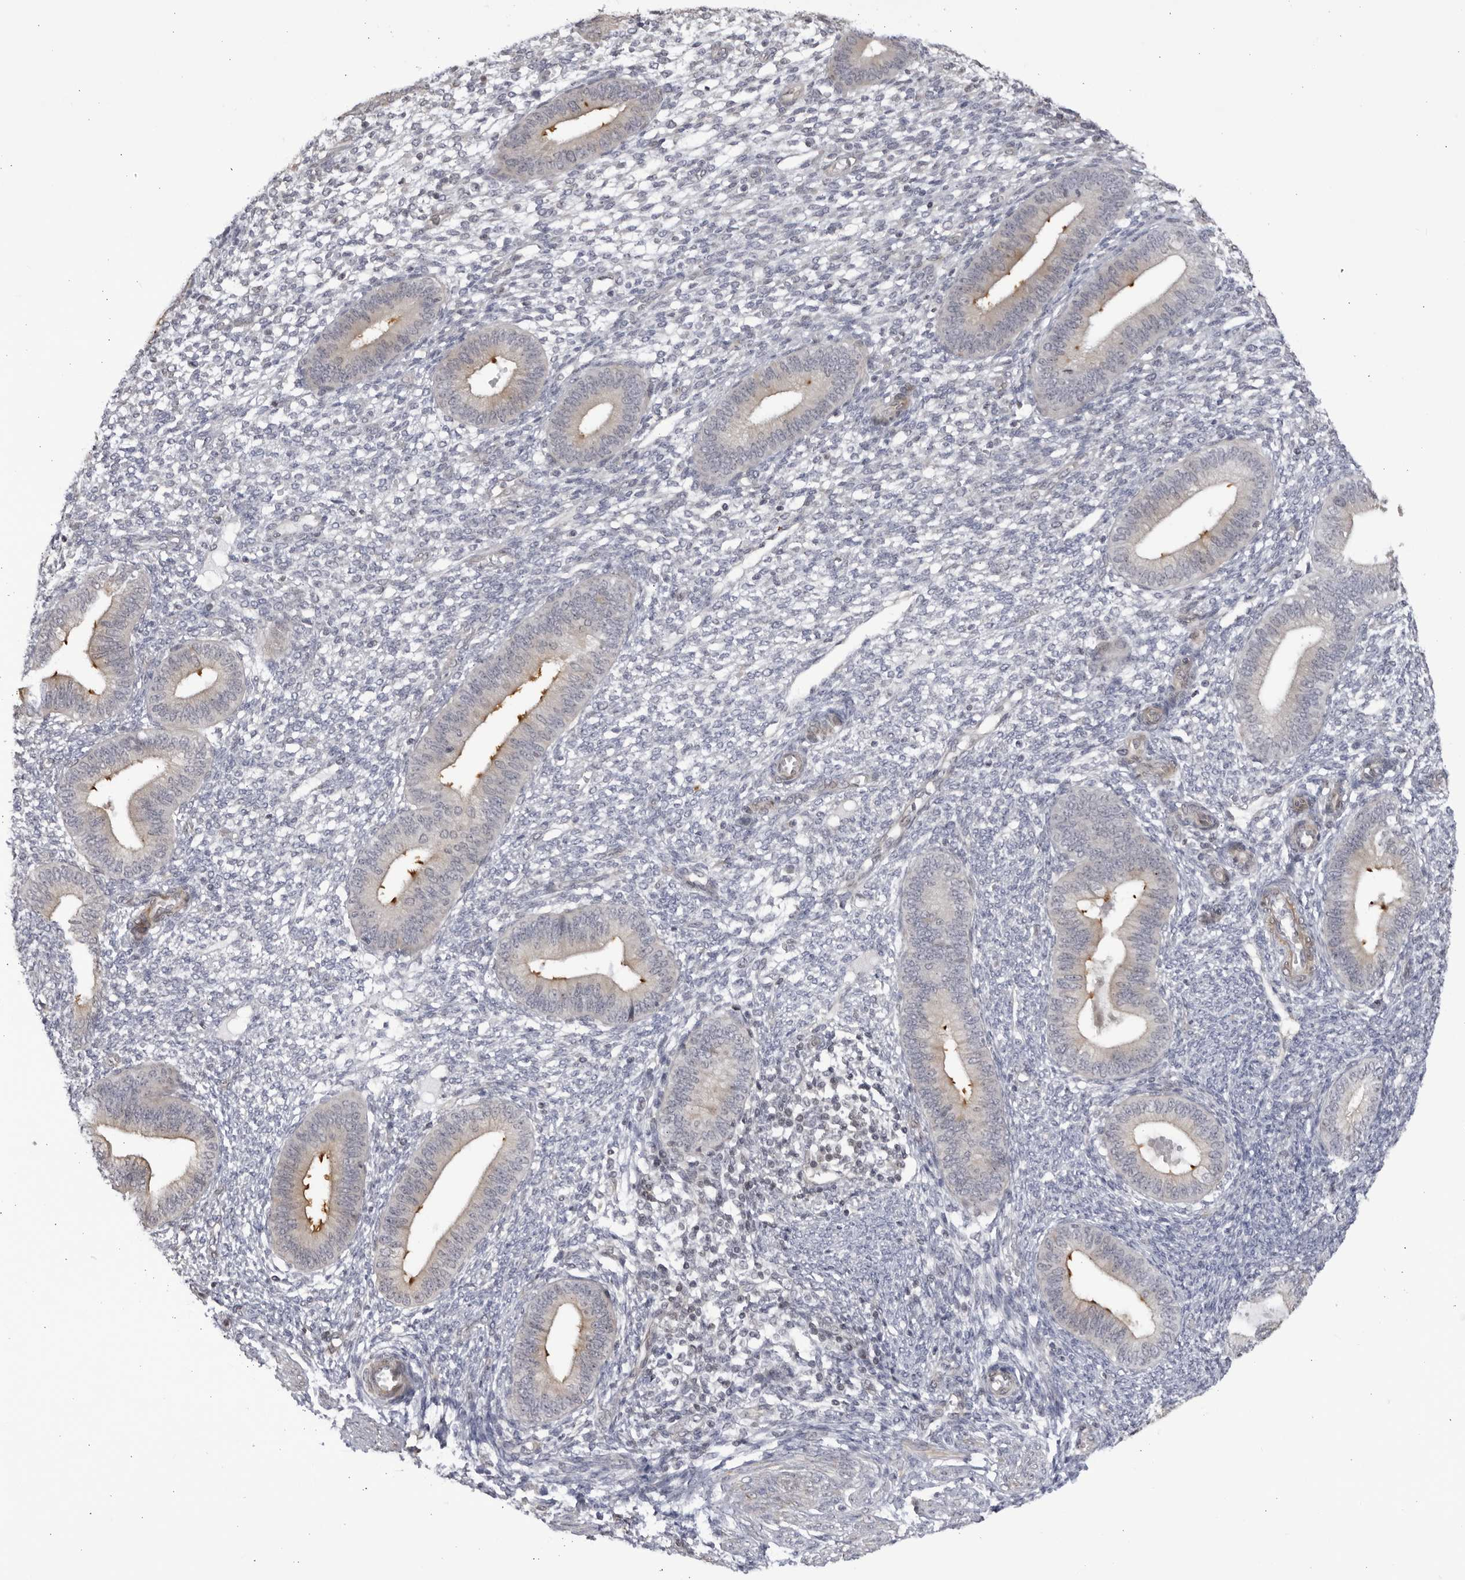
{"staining": {"intensity": "negative", "quantity": "none", "location": "none"}, "tissue": "endometrium", "cell_type": "Cells in endometrial stroma", "image_type": "normal", "snomed": [{"axis": "morphology", "description": "Normal tissue, NOS"}, {"axis": "topography", "description": "Endometrium"}], "caption": "An image of endometrium stained for a protein shows no brown staining in cells in endometrial stroma. (DAB (3,3'-diaminobenzidine) immunohistochemistry with hematoxylin counter stain).", "gene": "CNBD1", "patient": {"sex": "female", "age": 46}}